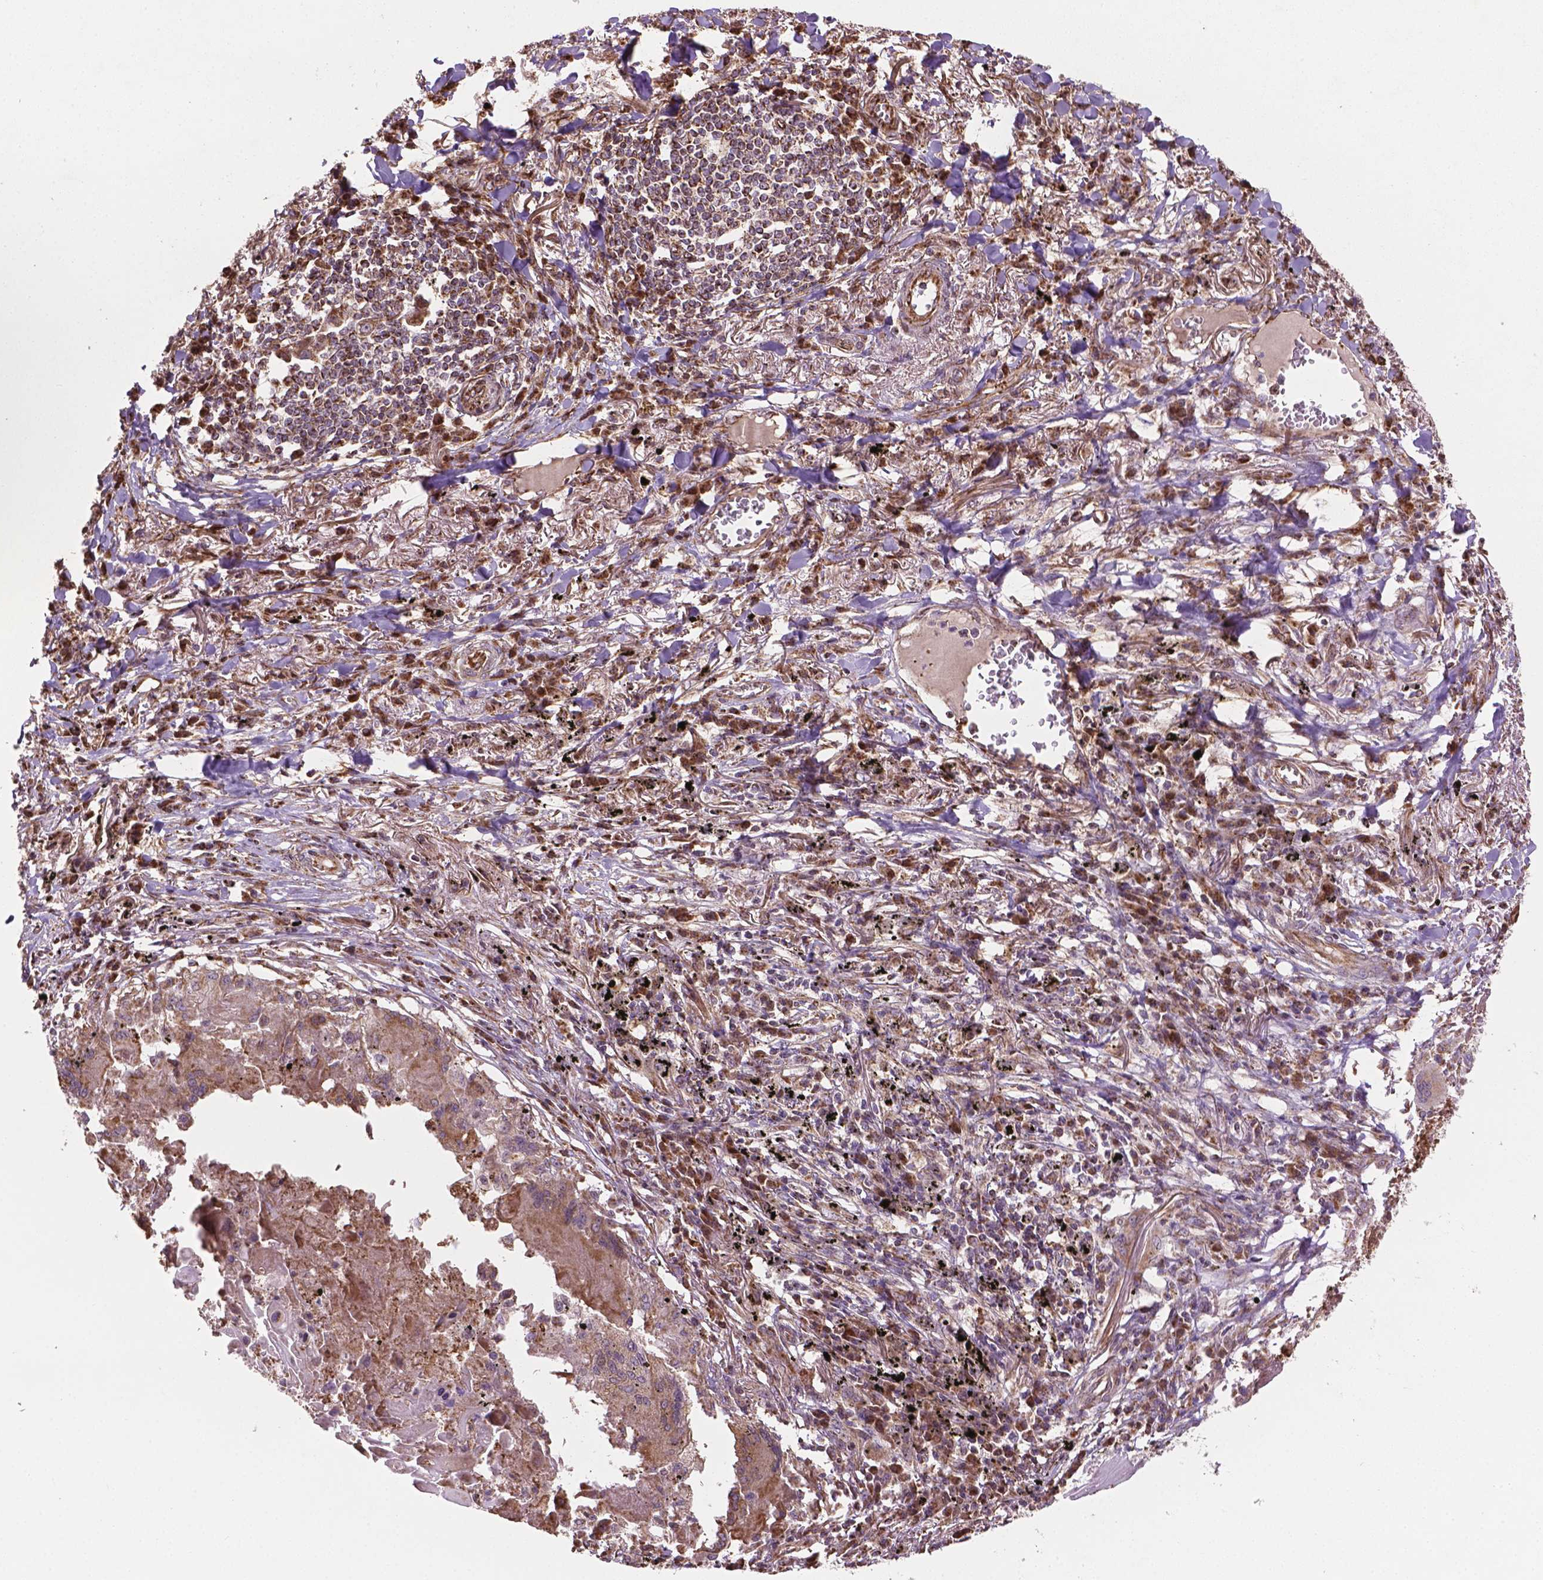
{"staining": {"intensity": "weak", "quantity": ">75%", "location": "cytoplasmic/membranous"}, "tissue": "lung cancer", "cell_type": "Tumor cells", "image_type": "cancer", "snomed": [{"axis": "morphology", "description": "Squamous cell carcinoma, NOS"}, {"axis": "topography", "description": "Lung"}], "caption": "This is a photomicrograph of immunohistochemistry (IHC) staining of lung cancer, which shows weak positivity in the cytoplasmic/membranous of tumor cells.", "gene": "HS3ST3A1", "patient": {"sex": "male", "age": 78}}